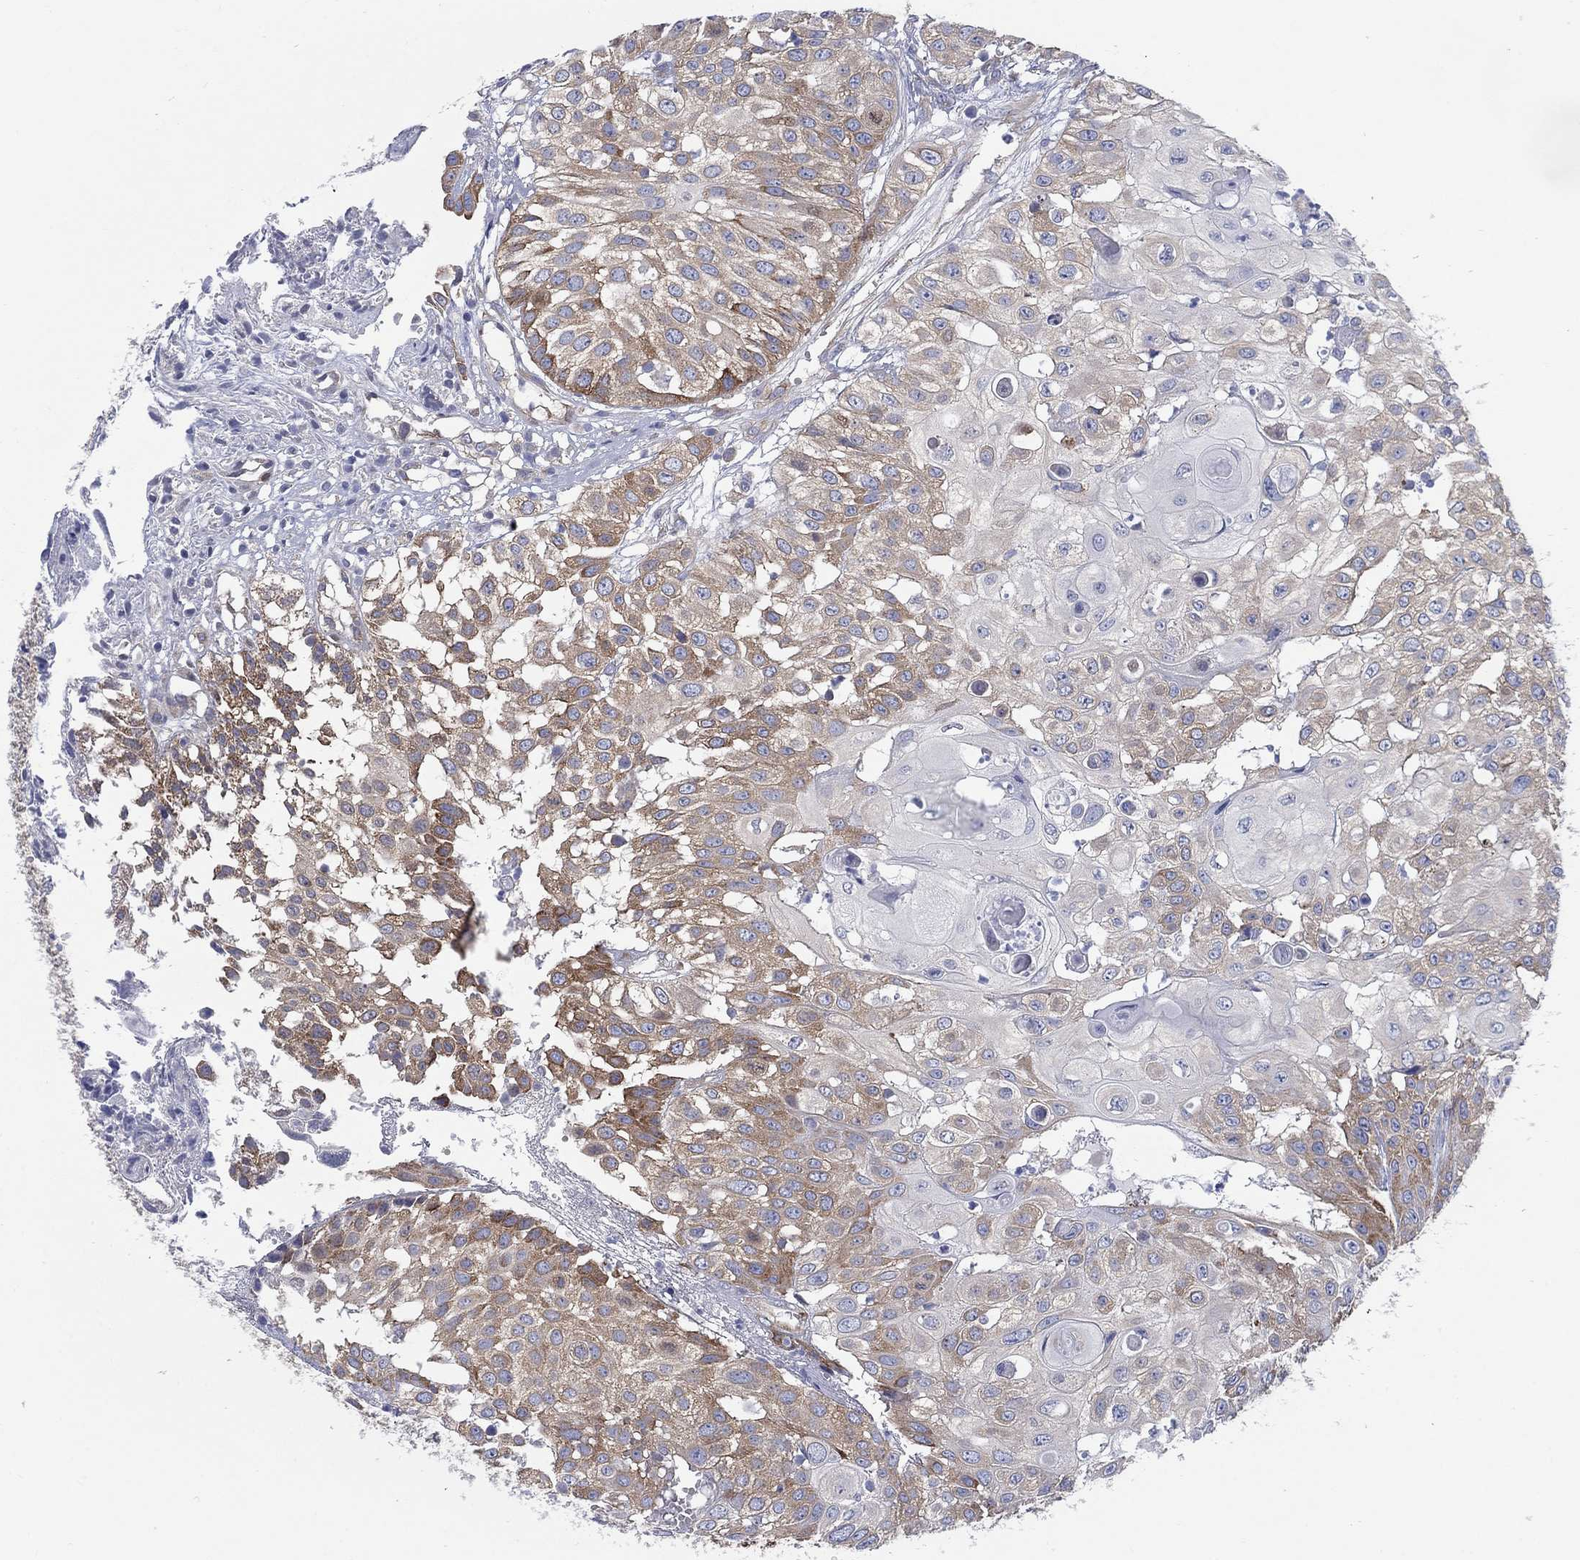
{"staining": {"intensity": "strong", "quantity": "<25%", "location": "cytoplasmic/membranous"}, "tissue": "urothelial cancer", "cell_type": "Tumor cells", "image_type": "cancer", "snomed": [{"axis": "morphology", "description": "Urothelial carcinoma, High grade"}, {"axis": "topography", "description": "Urinary bladder"}], "caption": "Urothelial cancer tissue displays strong cytoplasmic/membranous positivity in approximately <25% of tumor cells (DAB (3,3'-diaminobenzidine) IHC with brightfield microscopy, high magnification).", "gene": "TMEM59", "patient": {"sex": "female", "age": 79}}